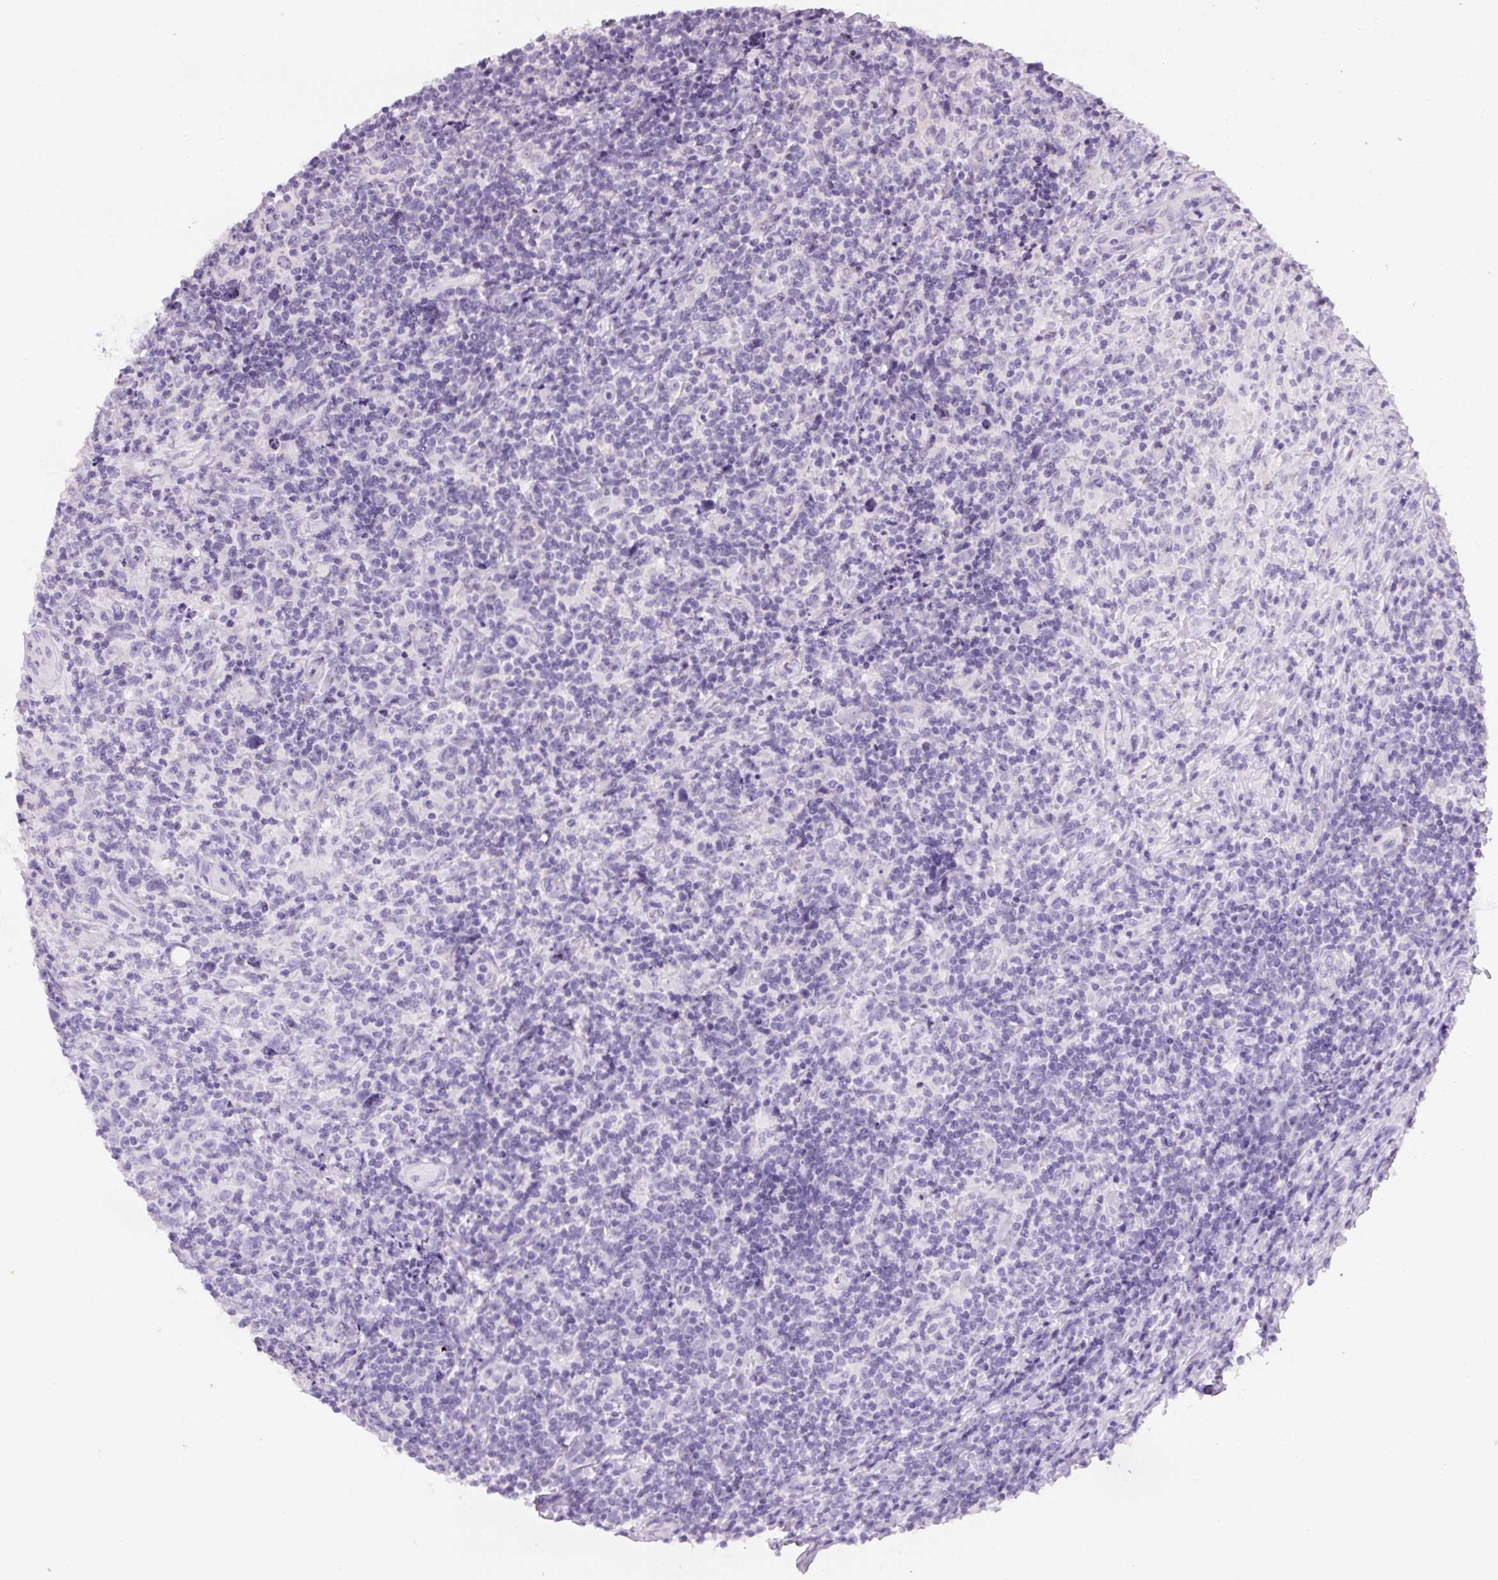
{"staining": {"intensity": "negative", "quantity": "none", "location": "none"}, "tissue": "lymphoma", "cell_type": "Tumor cells", "image_type": "cancer", "snomed": [{"axis": "morphology", "description": "Hodgkin's disease, NOS"}, {"axis": "topography", "description": "Lymph node"}], "caption": "This is an immunohistochemistry (IHC) histopathology image of human lymphoma. There is no positivity in tumor cells.", "gene": "YIF1B", "patient": {"sex": "female", "age": 18}}